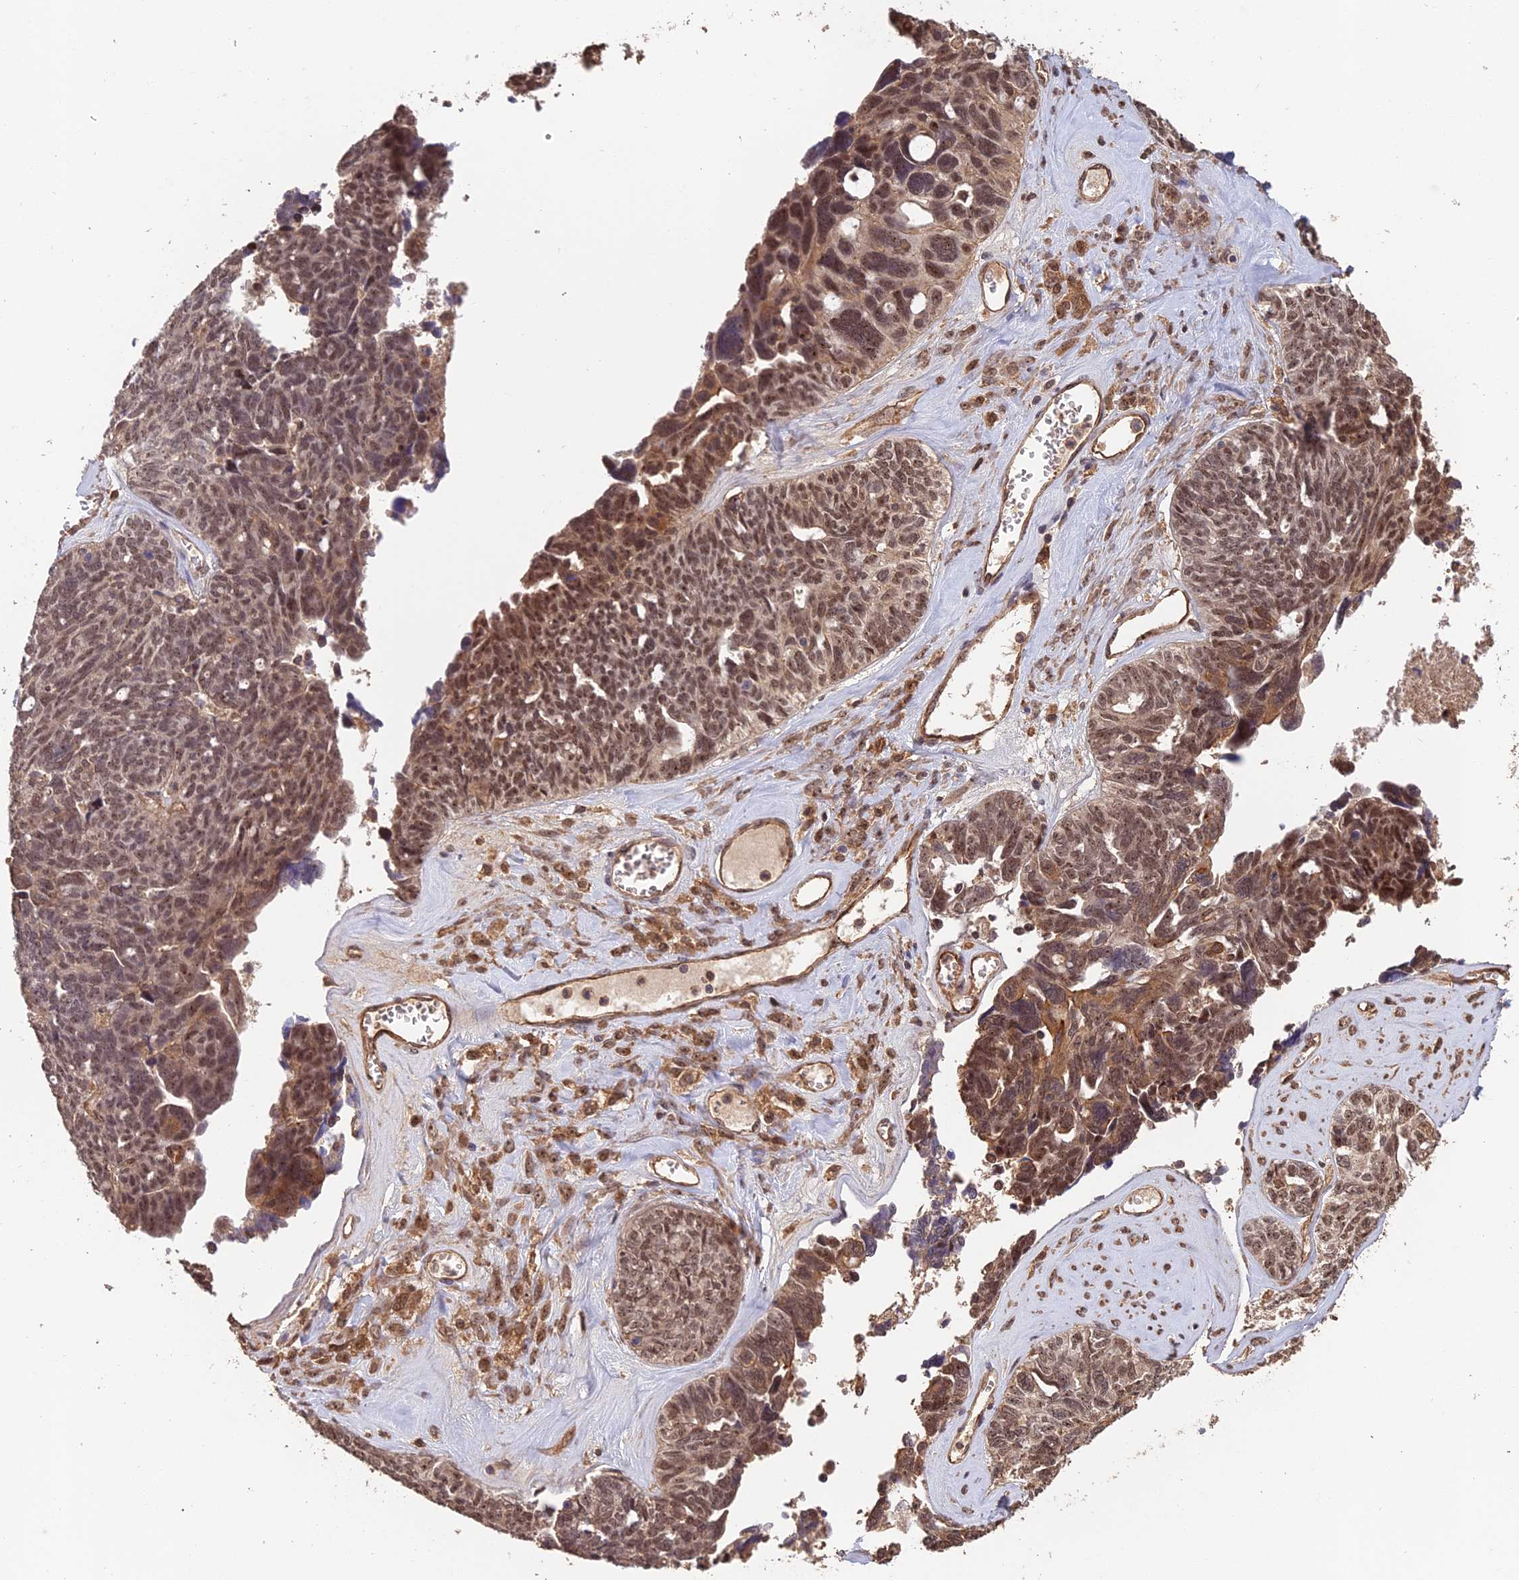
{"staining": {"intensity": "moderate", "quantity": ">75%", "location": "nuclear"}, "tissue": "ovarian cancer", "cell_type": "Tumor cells", "image_type": "cancer", "snomed": [{"axis": "morphology", "description": "Cystadenocarcinoma, serous, NOS"}, {"axis": "topography", "description": "Ovary"}], "caption": "Protein expression analysis of ovarian cancer exhibits moderate nuclear expression in approximately >75% of tumor cells. The staining is performed using DAB (3,3'-diaminobenzidine) brown chromogen to label protein expression. The nuclei are counter-stained blue using hematoxylin.", "gene": "RALGAPA2", "patient": {"sex": "female", "age": 79}}